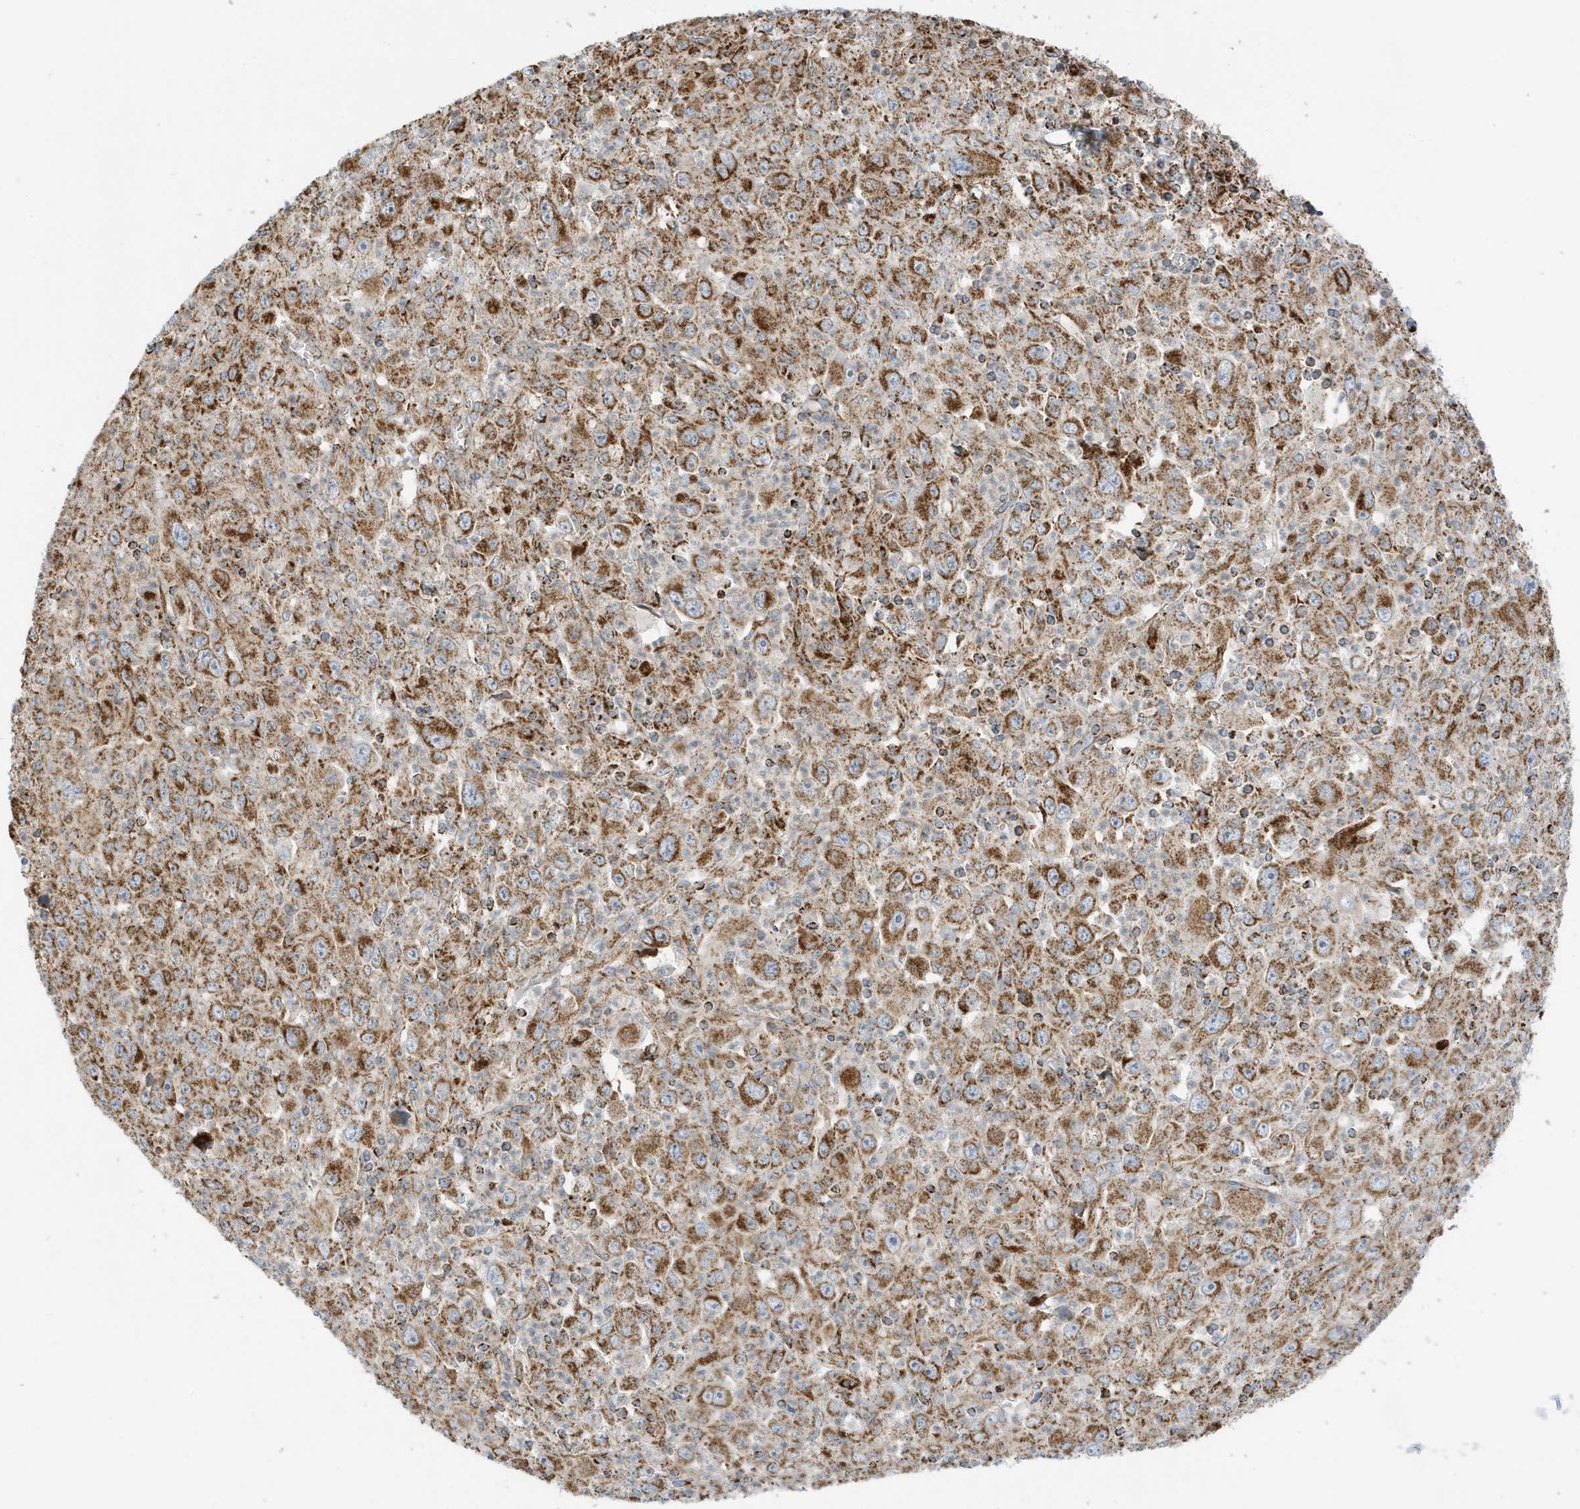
{"staining": {"intensity": "moderate", "quantity": ">75%", "location": "cytoplasmic/membranous"}, "tissue": "melanoma", "cell_type": "Tumor cells", "image_type": "cancer", "snomed": [{"axis": "morphology", "description": "Malignant melanoma, Metastatic site"}, {"axis": "topography", "description": "Skin"}], "caption": "DAB (3,3'-diaminobenzidine) immunohistochemical staining of human melanoma exhibits moderate cytoplasmic/membranous protein positivity in about >75% of tumor cells. (Stains: DAB (3,3'-diaminobenzidine) in brown, nuclei in blue, Microscopy: brightfield microscopy at high magnification).", "gene": "ATP5ME", "patient": {"sex": "female", "age": 56}}